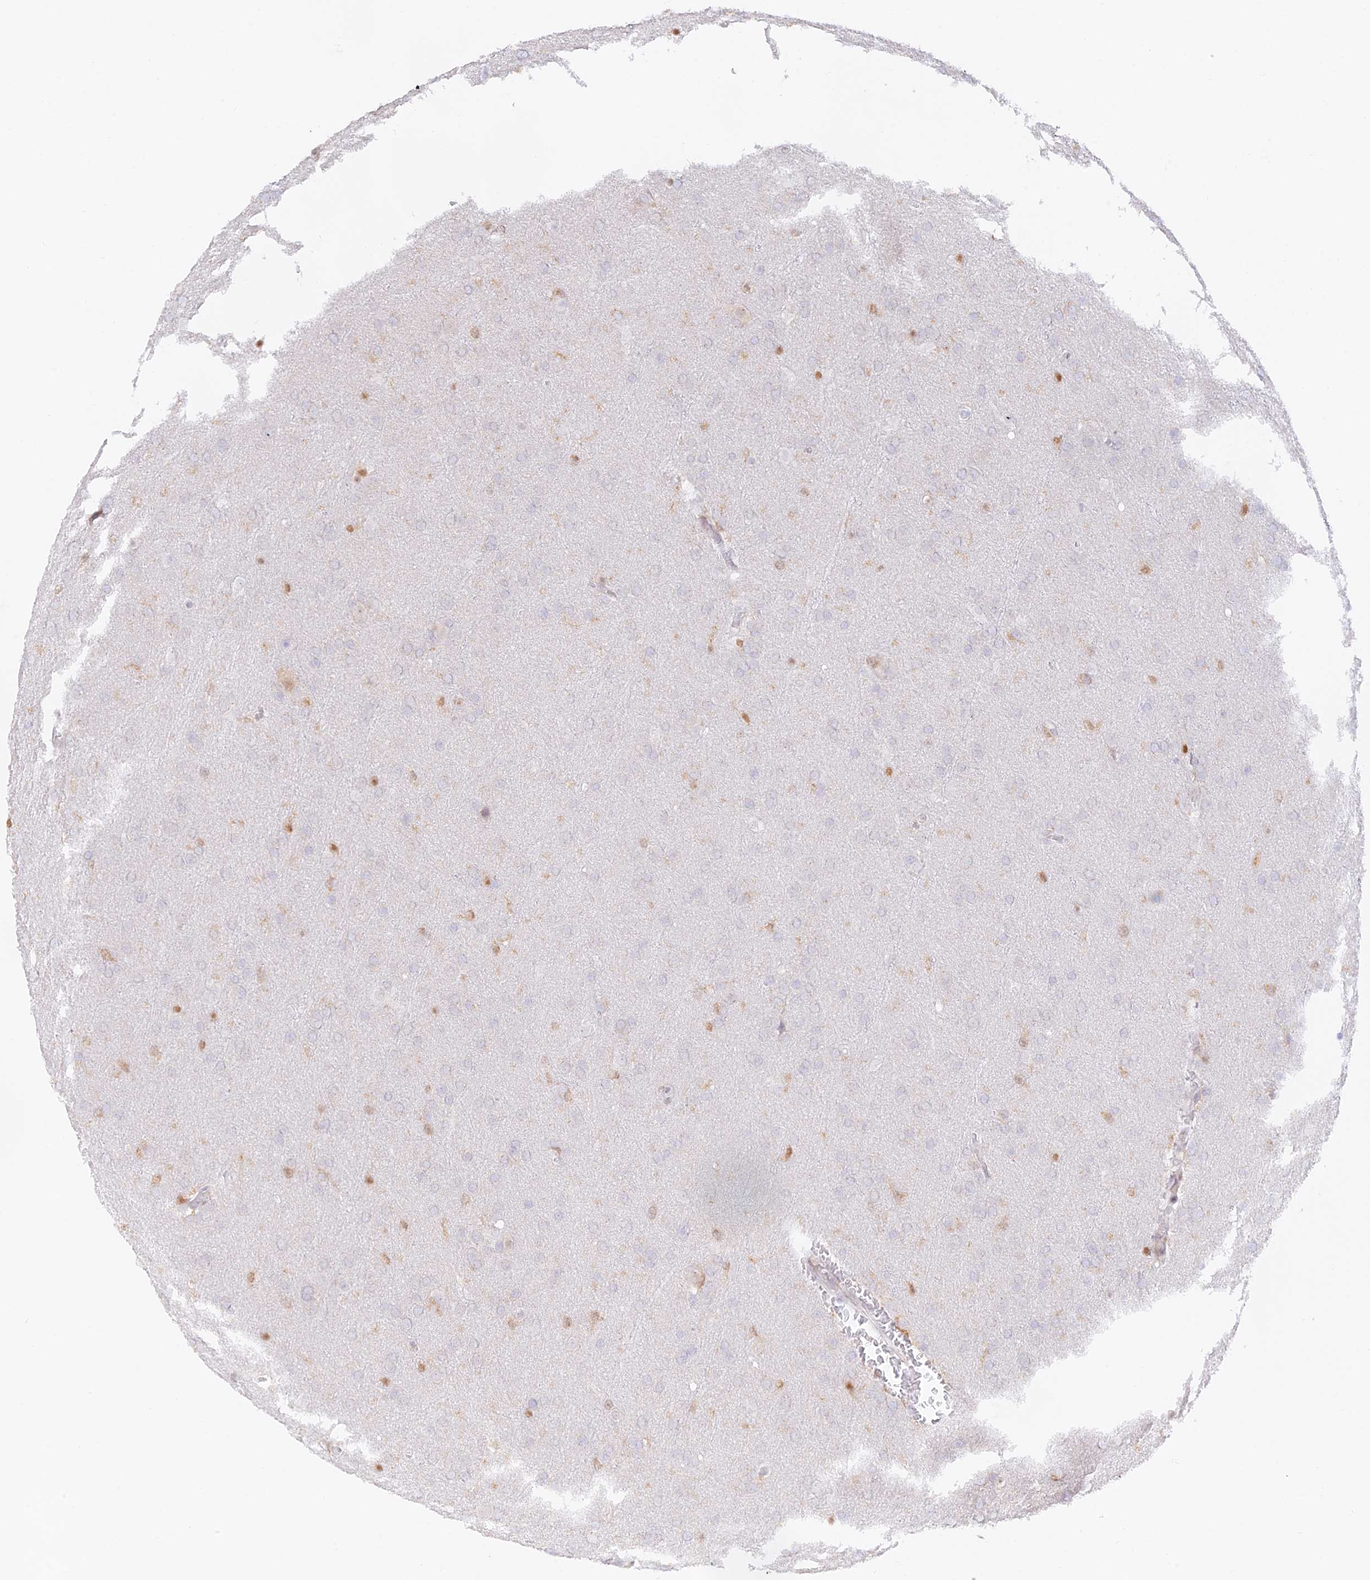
{"staining": {"intensity": "moderate", "quantity": "<25%", "location": "nuclear"}, "tissue": "glioma", "cell_type": "Tumor cells", "image_type": "cancer", "snomed": [{"axis": "morphology", "description": "Glioma, malignant, Low grade"}, {"axis": "topography", "description": "Brain"}], "caption": "A high-resolution image shows immunohistochemistry (IHC) staining of glioma, which reveals moderate nuclear expression in about <25% of tumor cells.", "gene": "DENND1C", "patient": {"sex": "female", "age": 32}}